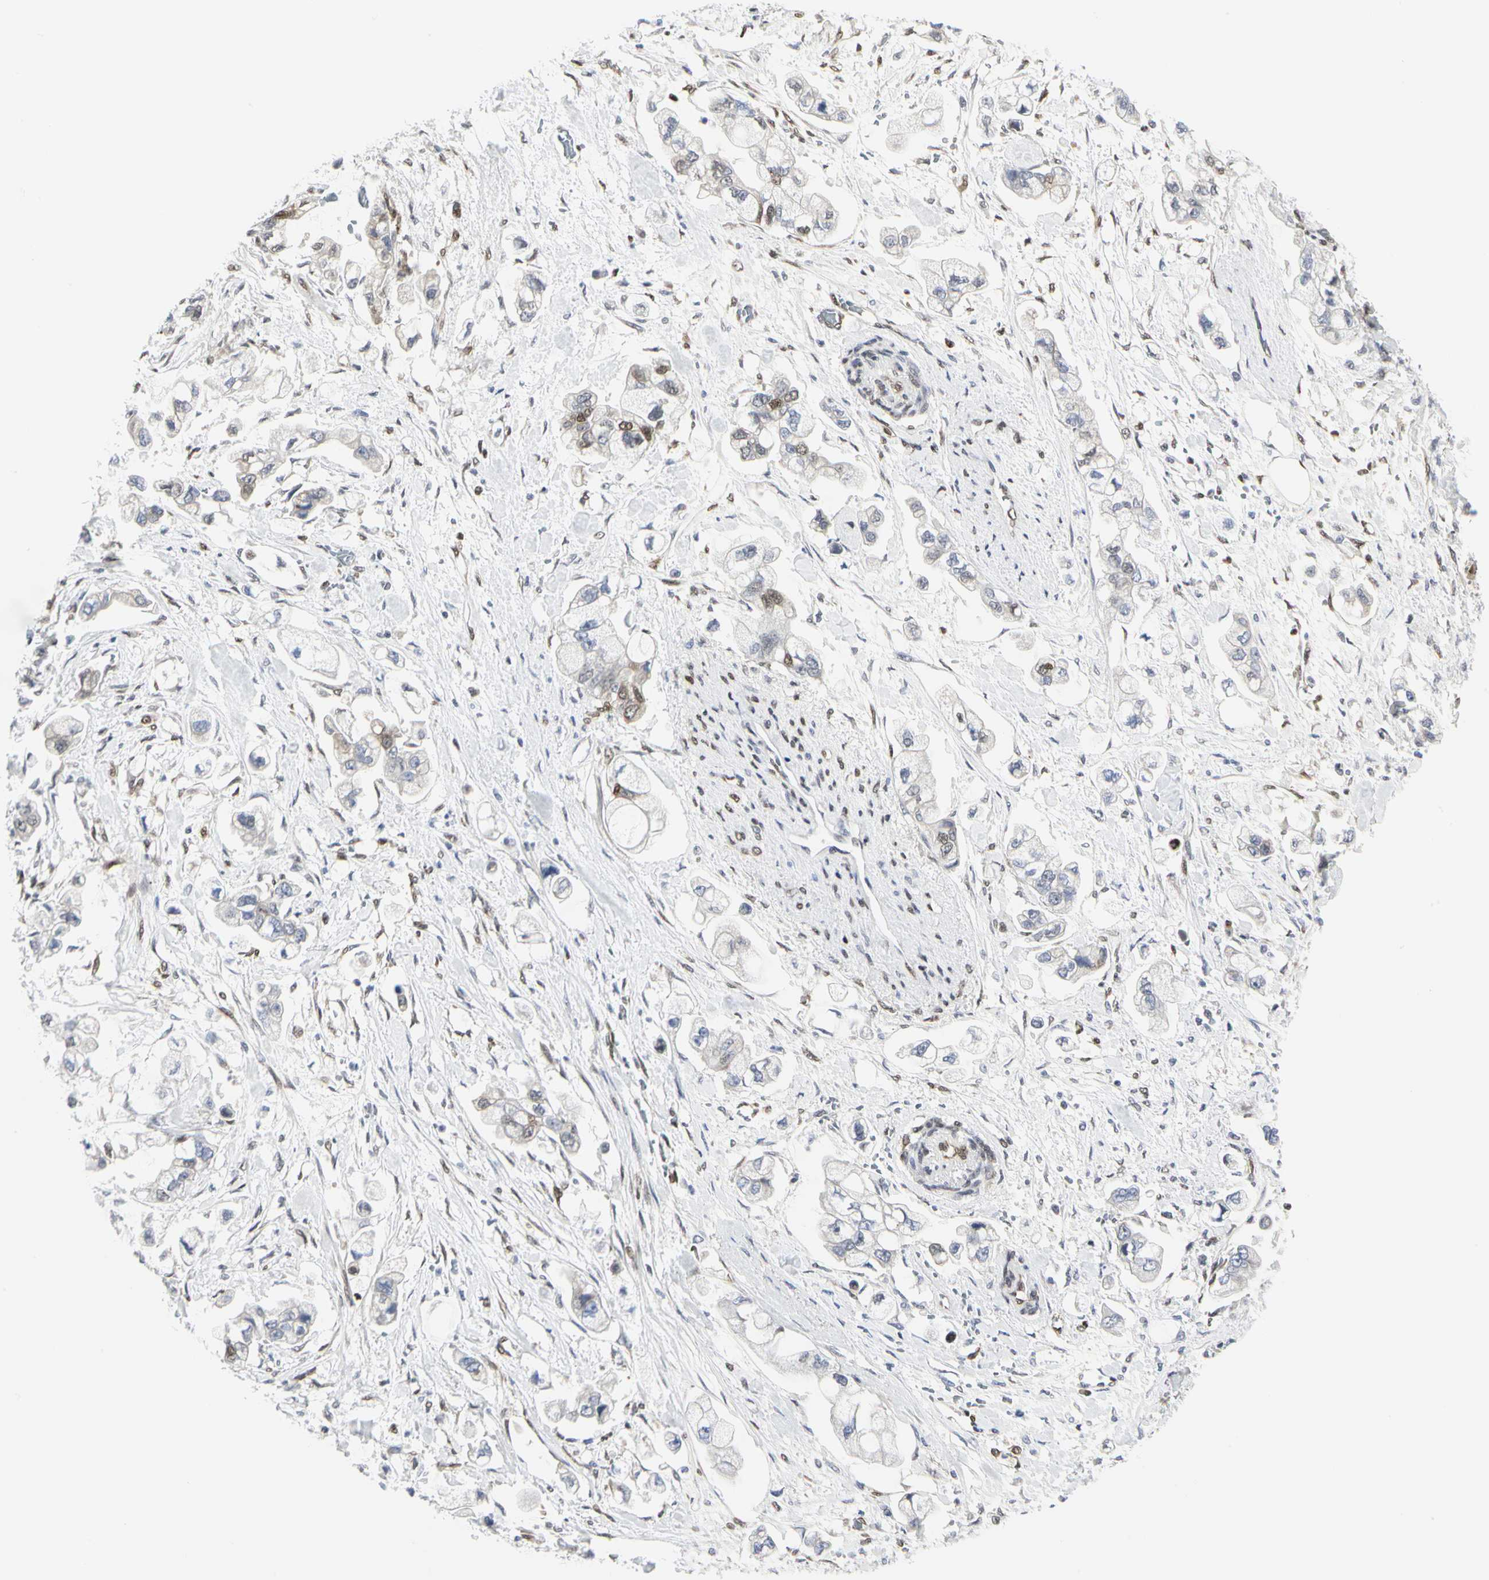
{"staining": {"intensity": "weak", "quantity": "<25%", "location": "nuclear"}, "tissue": "stomach cancer", "cell_type": "Tumor cells", "image_type": "cancer", "snomed": [{"axis": "morphology", "description": "Adenocarcinoma, NOS"}, {"axis": "topography", "description": "Stomach"}], "caption": "An immunohistochemistry (IHC) micrograph of stomach cancer (adenocarcinoma) is shown. There is no staining in tumor cells of stomach cancer (adenocarcinoma). The staining is performed using DAB brown chromogen with nuclei counter-stained in using hematoxylin.", "gene": "PRMT3", "patient": {"sex": "male", "age": 62}}